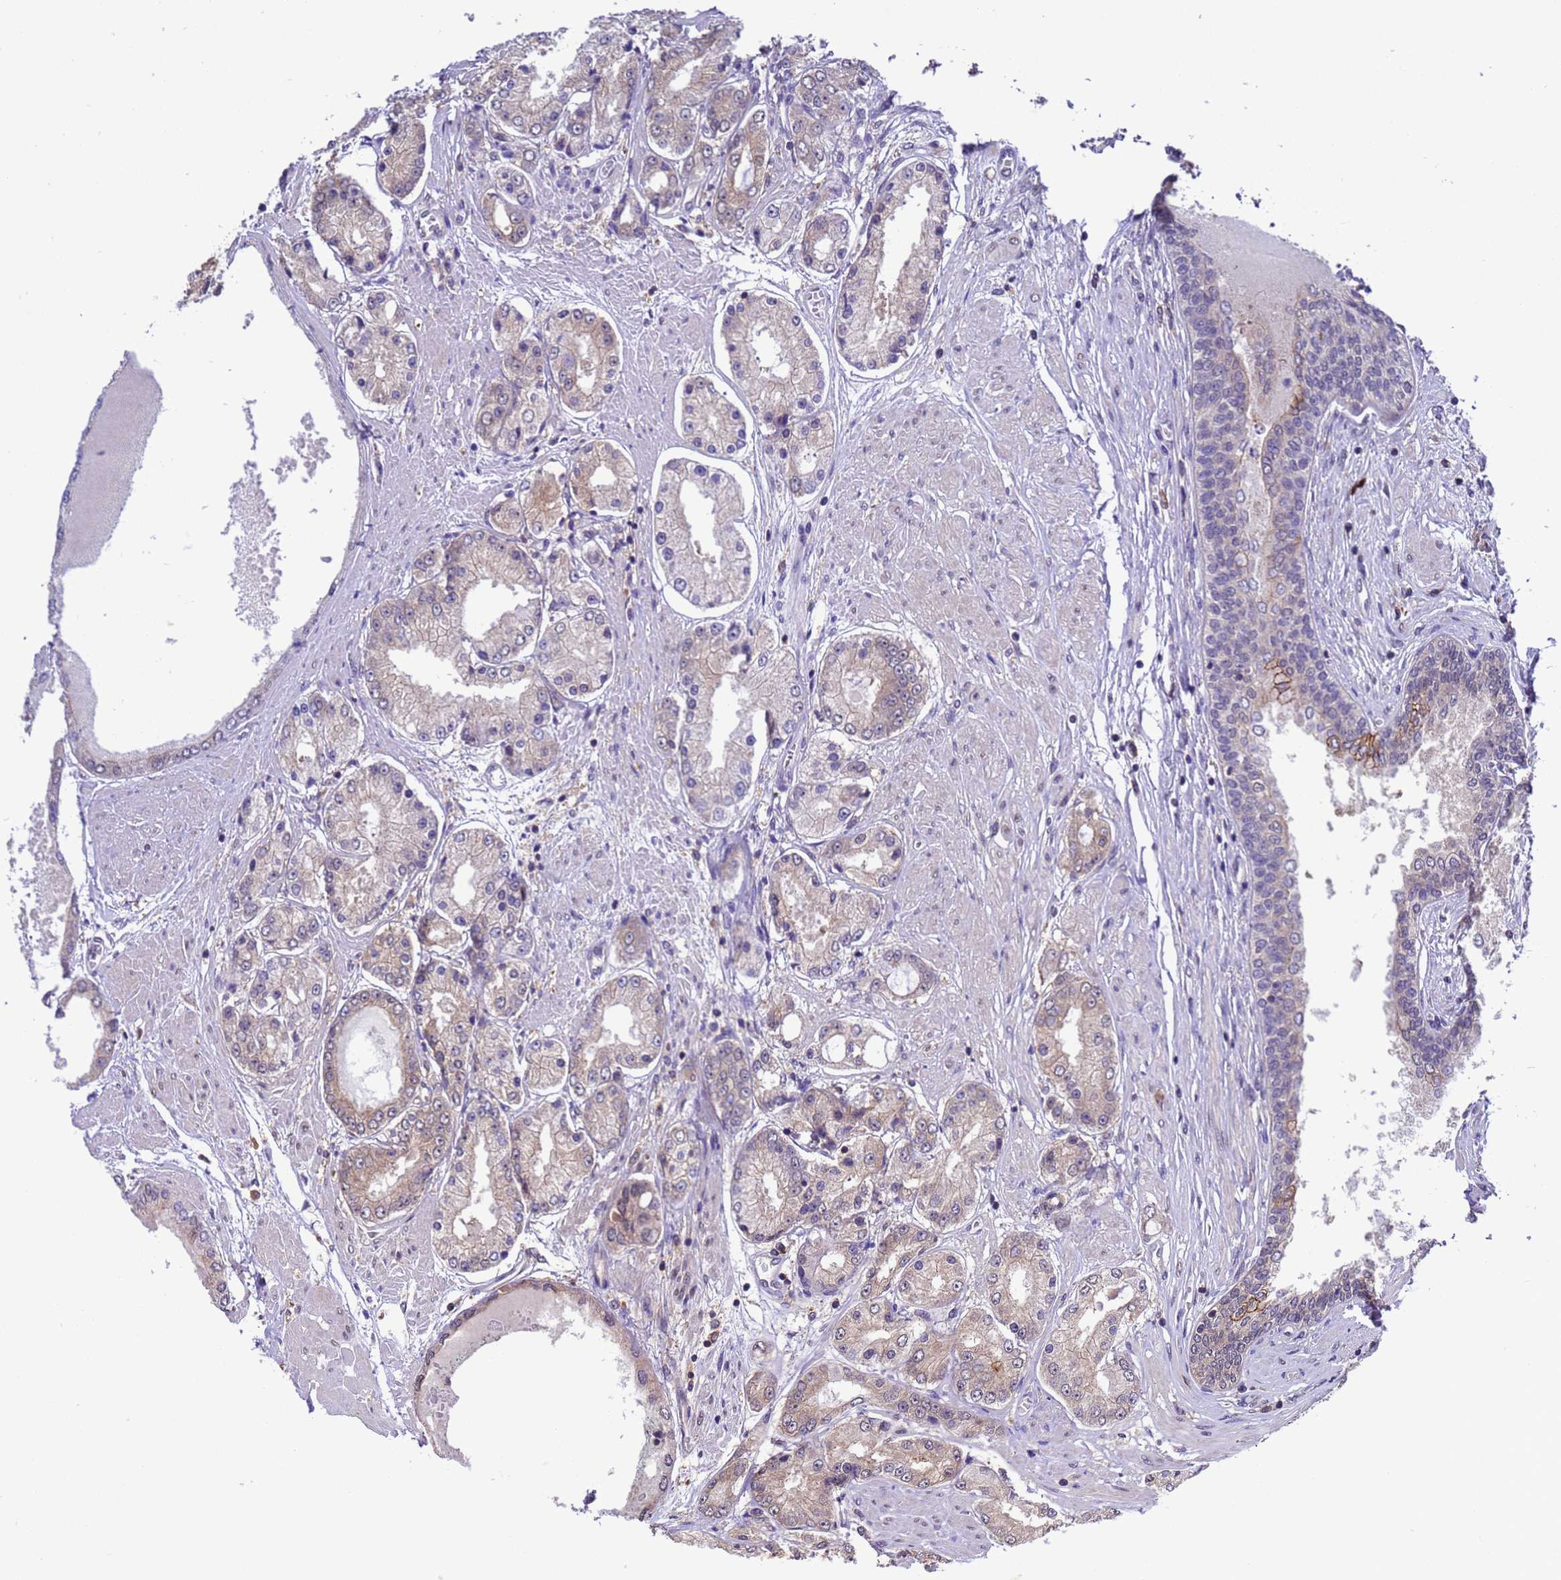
{"staining": {"intensity": "negative", "quantity": "none", "location": "none"}, "tissue": "prostate cancer", "cell_type": "Tumor cells", "image_type": "cancer", "snomed": [{"axis": "morphology", "description": "Adenocarcinoma, High grade"}, {"axis": "topography", "description": "Prostate"}], "caption": "IHC micrograph of neoplastic tissue: prostate cancer (high-grade adenocarcinoma) stained with DAB reveals no significant protein positivity in tumor cells. The staining is performed using DAB brown chromogen with nuclei counter-stained in using hematoxylin.", "gene": "ZFP69B", "patient": {"sex": "male", "age": 59}}